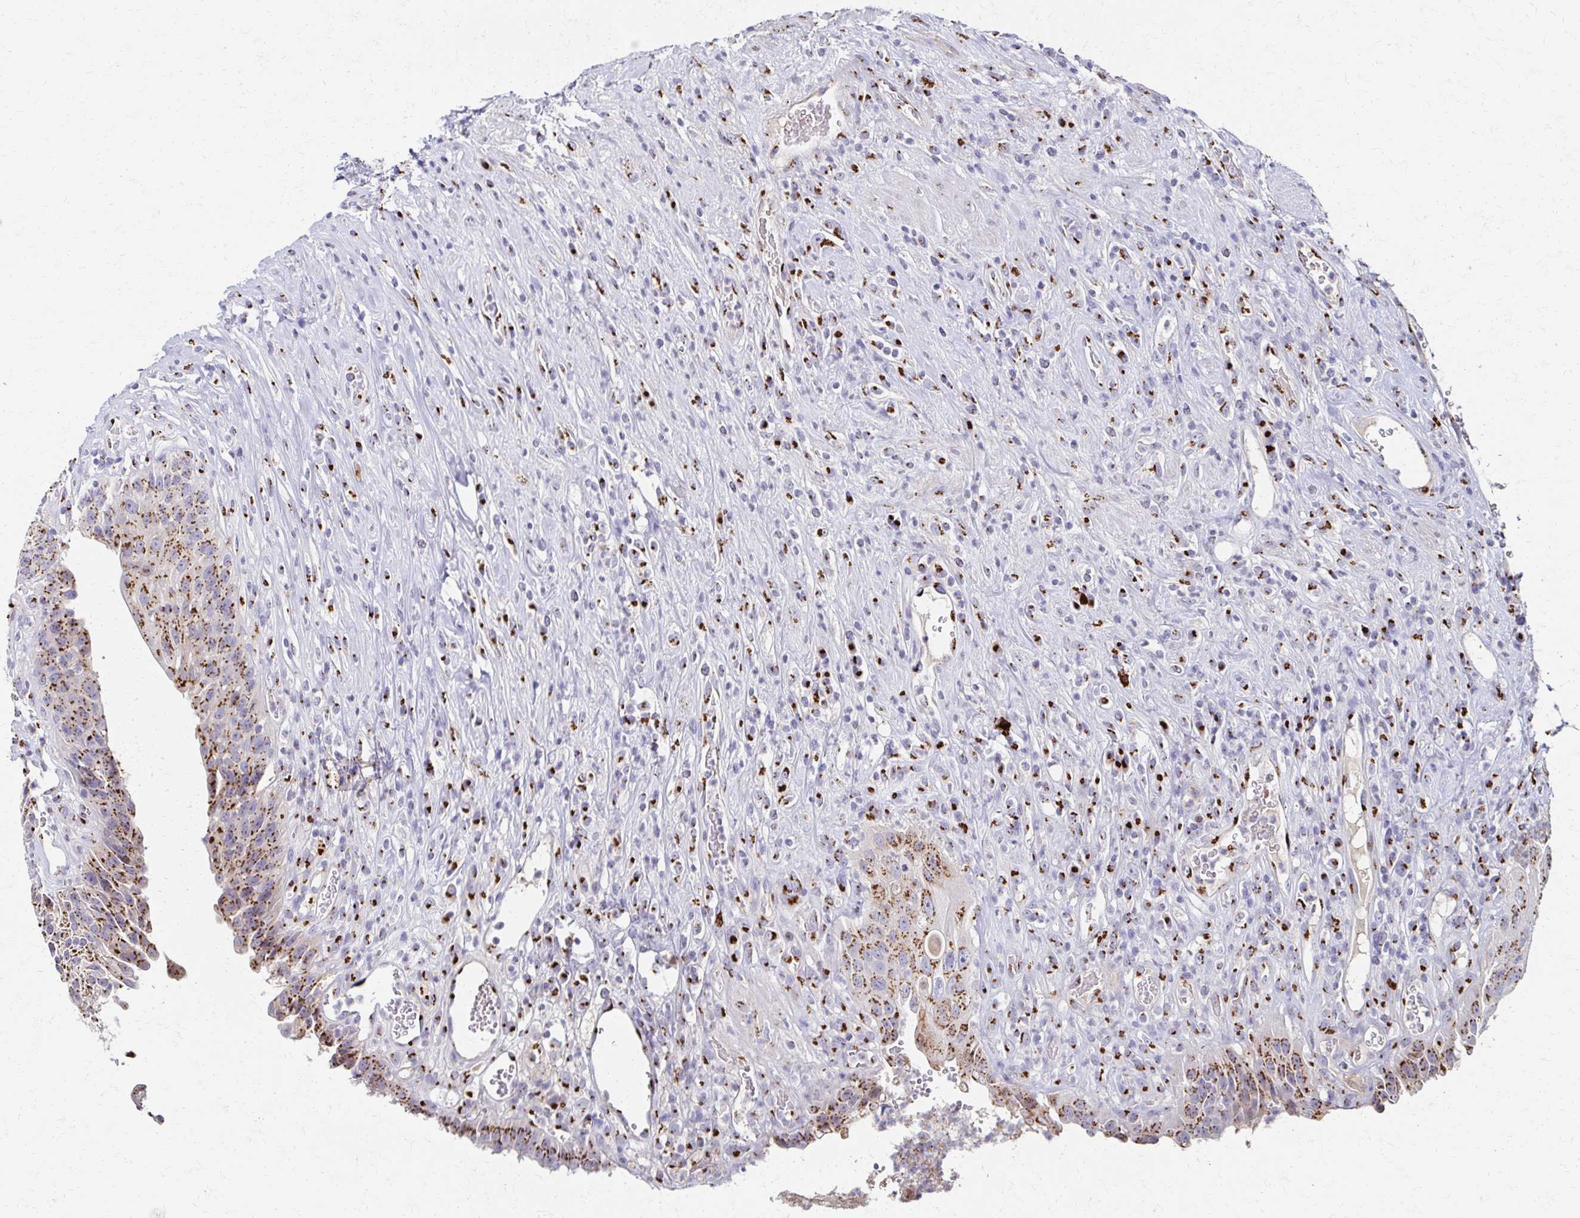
{"staining": {"intensity": "strong", "quantity": ">75%", "location": "cytoplasmic/membranous"}, "tissue": "urinary bladder", "cell_type": "Urothelial cells", "image_type": "normal", "snomed": [{"axis": "morphology", "description": "Normal tissue, NOS"}, {"axis": "topography", "description": "Urinary bladder"}], "caption": "Urinary bladder stained with immunohistochemistry (IHC) reveals strong cytoplasmic/membranous staining in approximately >75% of urothelial cells.", "gene": "ENSG00000254692", "patient": {"sex": "female", "age": 56}}